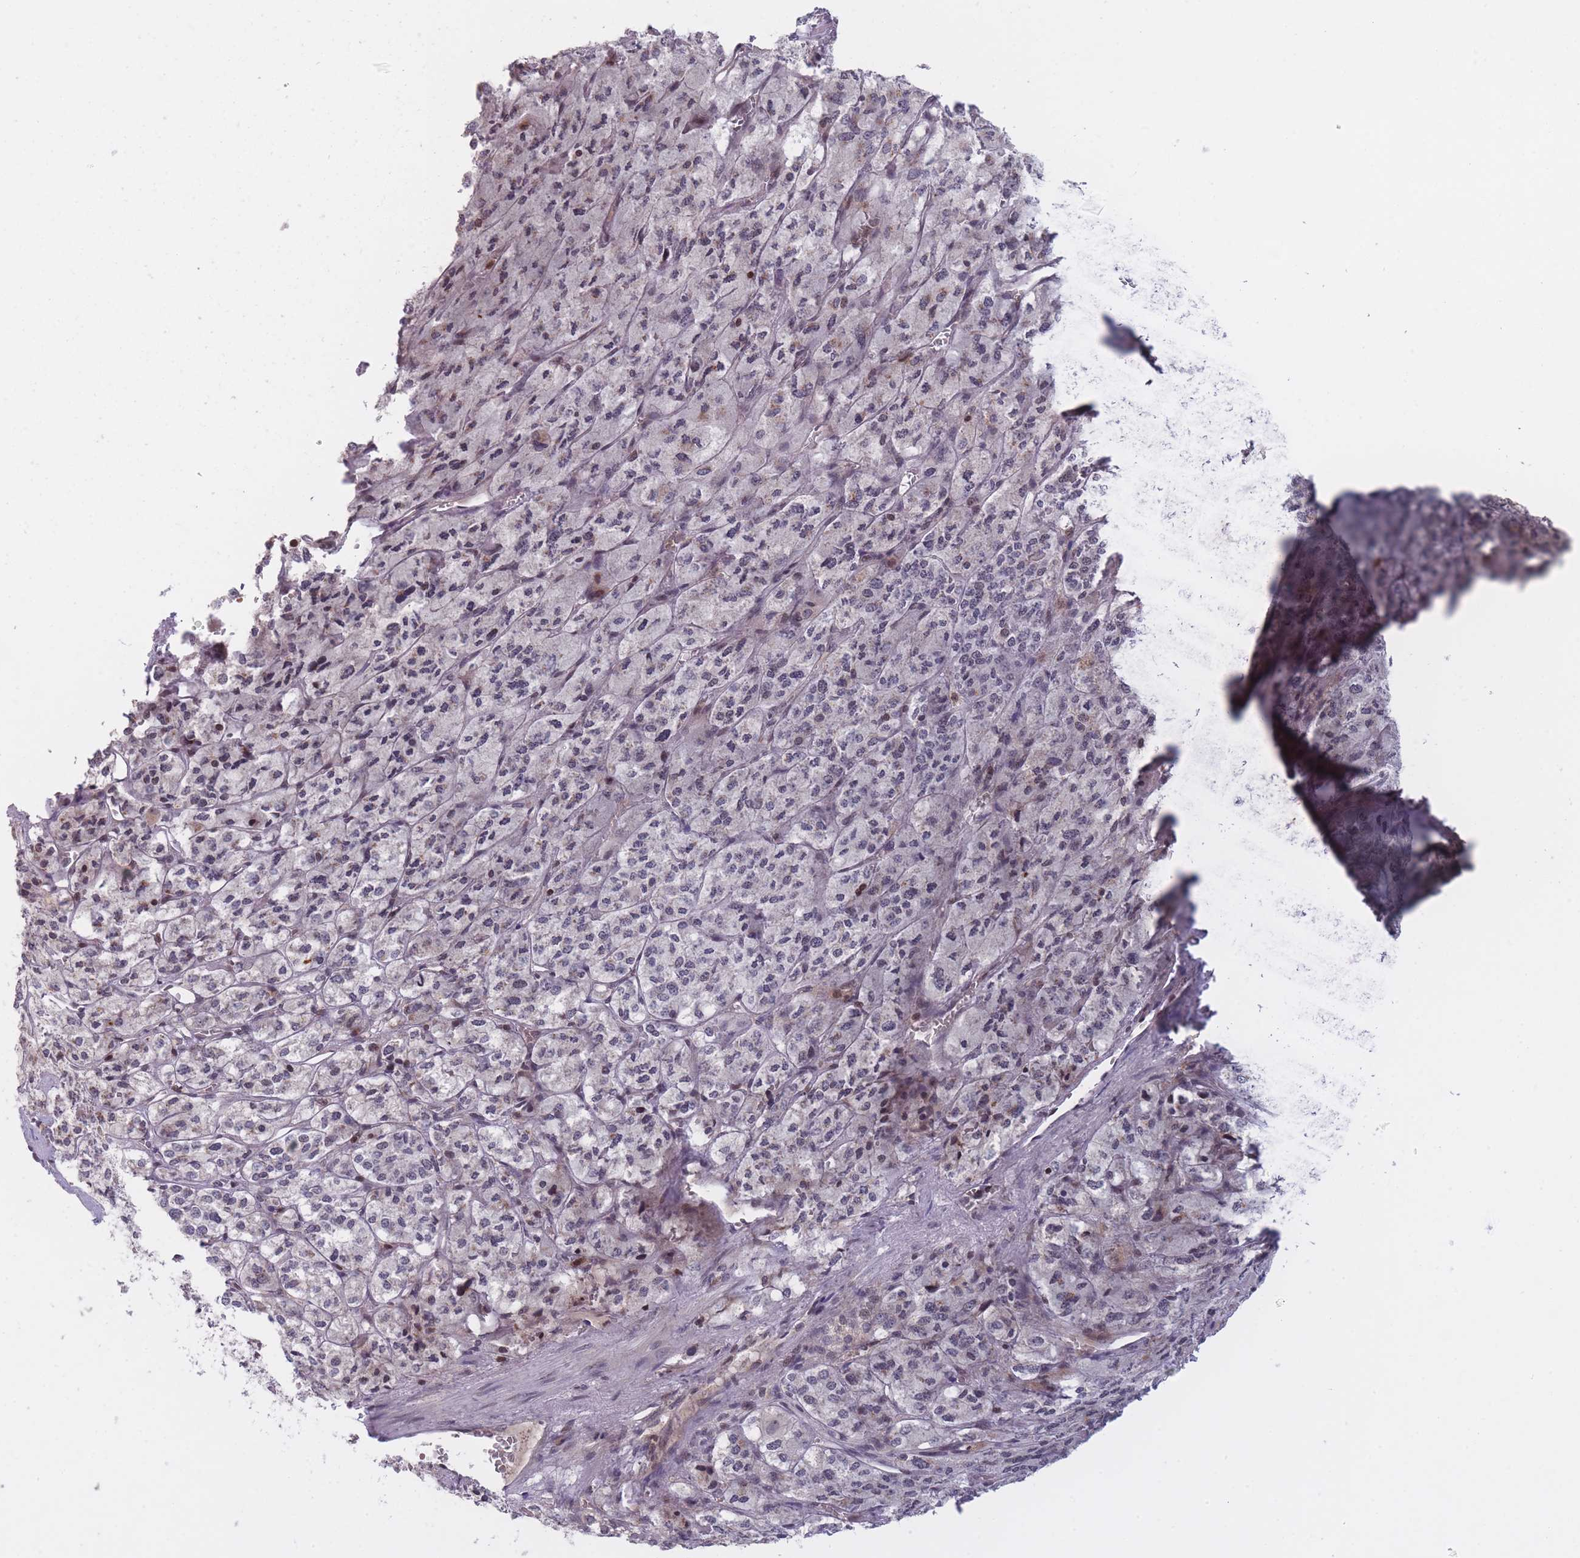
{"staining": {"intensity": "moderate", "quantity": "<25%", "location": "nuclear"}, "tissue": "adrenal gland", "cell_type": "Glandular cells", "image_type": "normal", "snomed": [{"axis": "morphology", "description": "Normal tissue, NOS"}, {"axis": "topography", "description": "Adrenal gland"}], "caption": "A high-resolution histopathology image shows immunohistochemistry (IHC) staining of unremarkable adrenal gland, which displays moderate nuclear staining in approximately <25% of glandular cells. (DAB IHC, brown staining for protein, blue staining for nuclei).", "gene": "SLC35F5", "patient": {"sex": "female", "age": 41}}